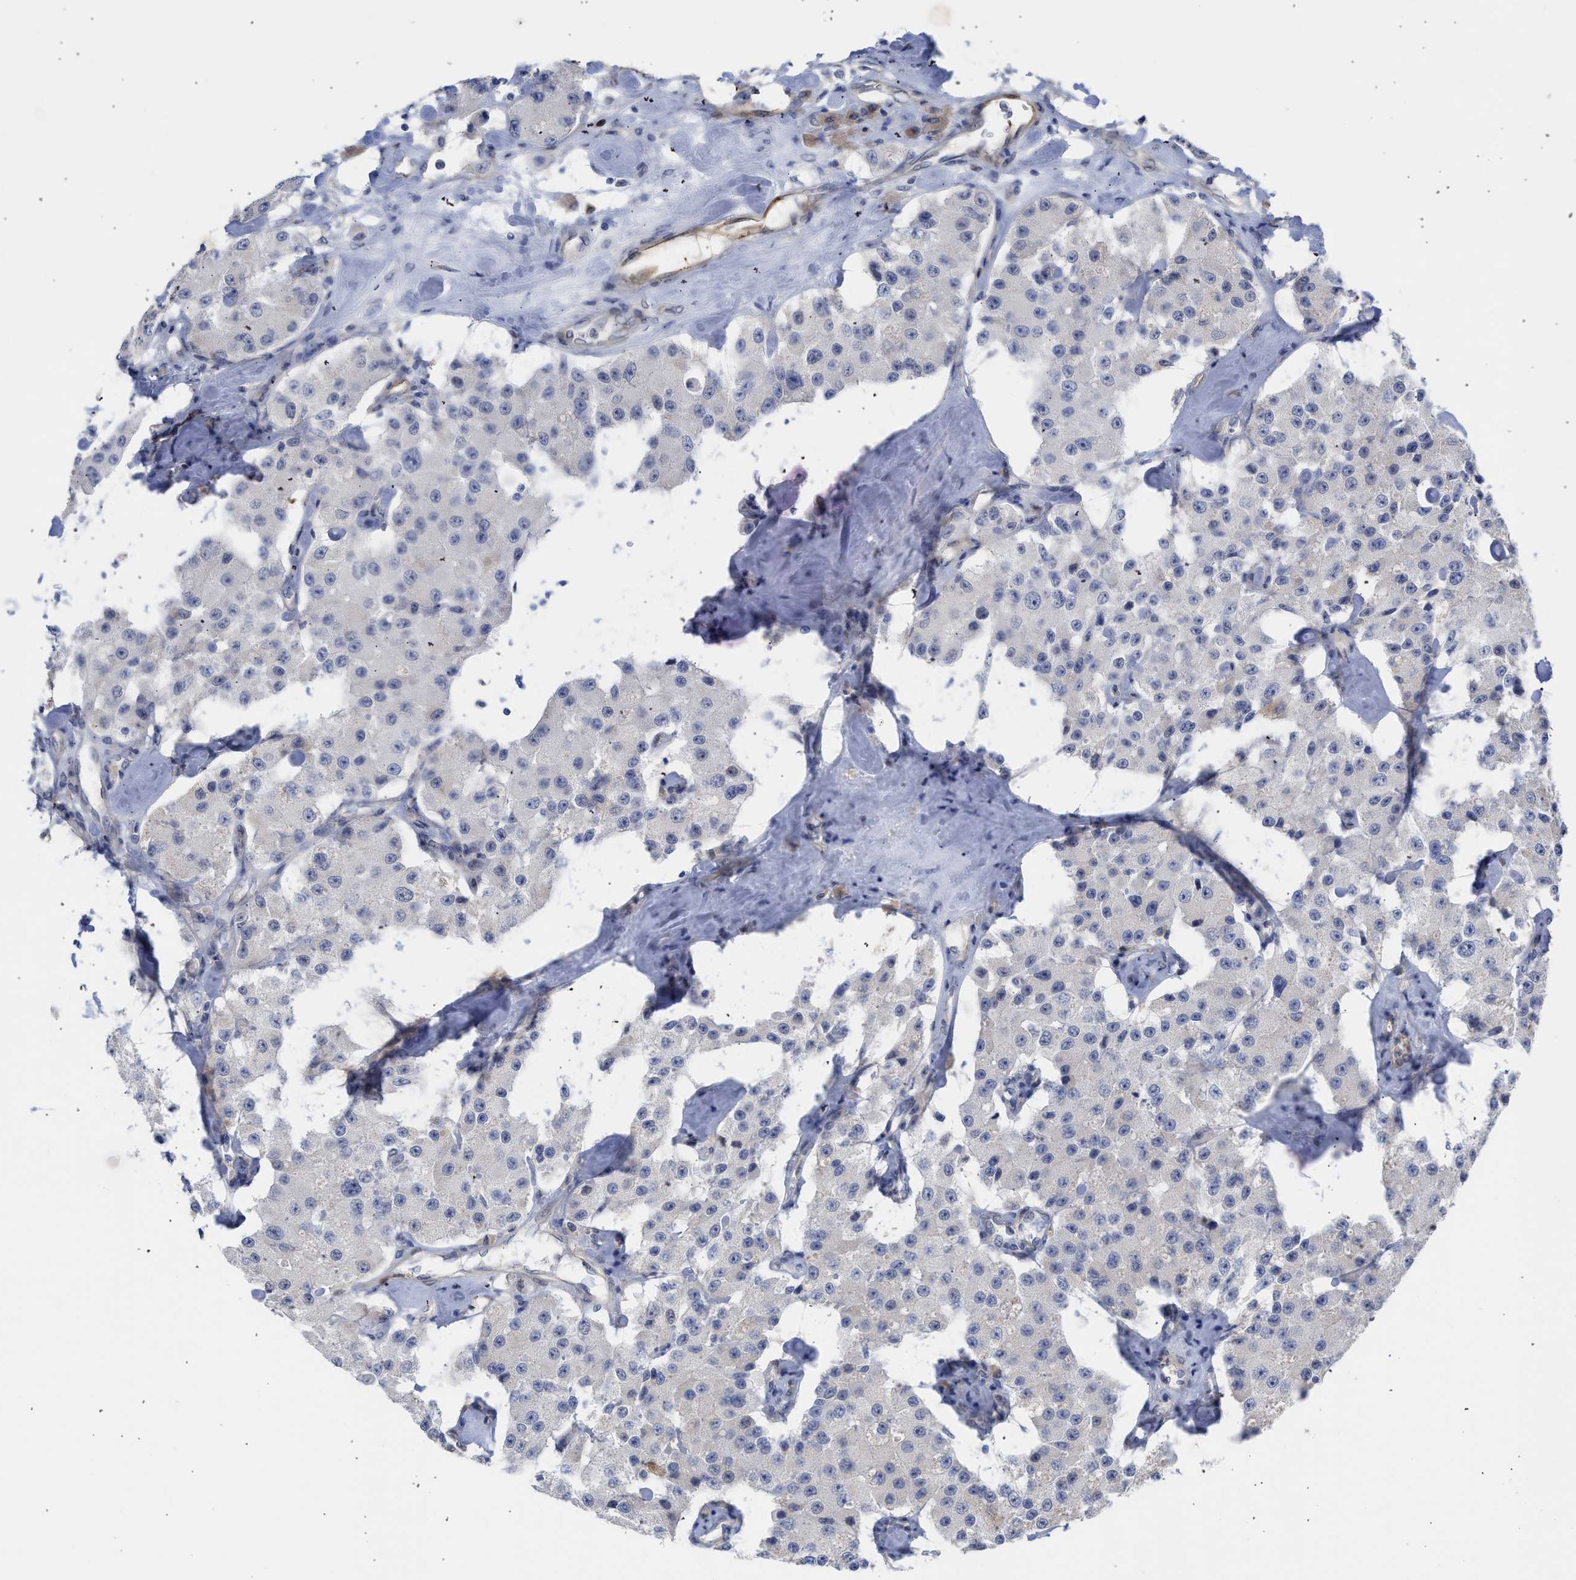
{"staining": {"intensity": "negative", "quantity": "none", "location": "none"}, "tissue": "carcinoid", "cell_type": "Tumor cells", "image_type": "cancer", "snomed": [{"axis": "morphology", "description": "Carcinoid, malignant, NOS"}, {"axis": "topography", "description": "Pancreas"}], "caption": "Tumor cells are negative for protein expression in human carcinoid. (Immunohistochemistry (ihc), brightfield microscopy, high magnification).", "gene": "THRA", "patient": {"sex": "male", "age": 41}}